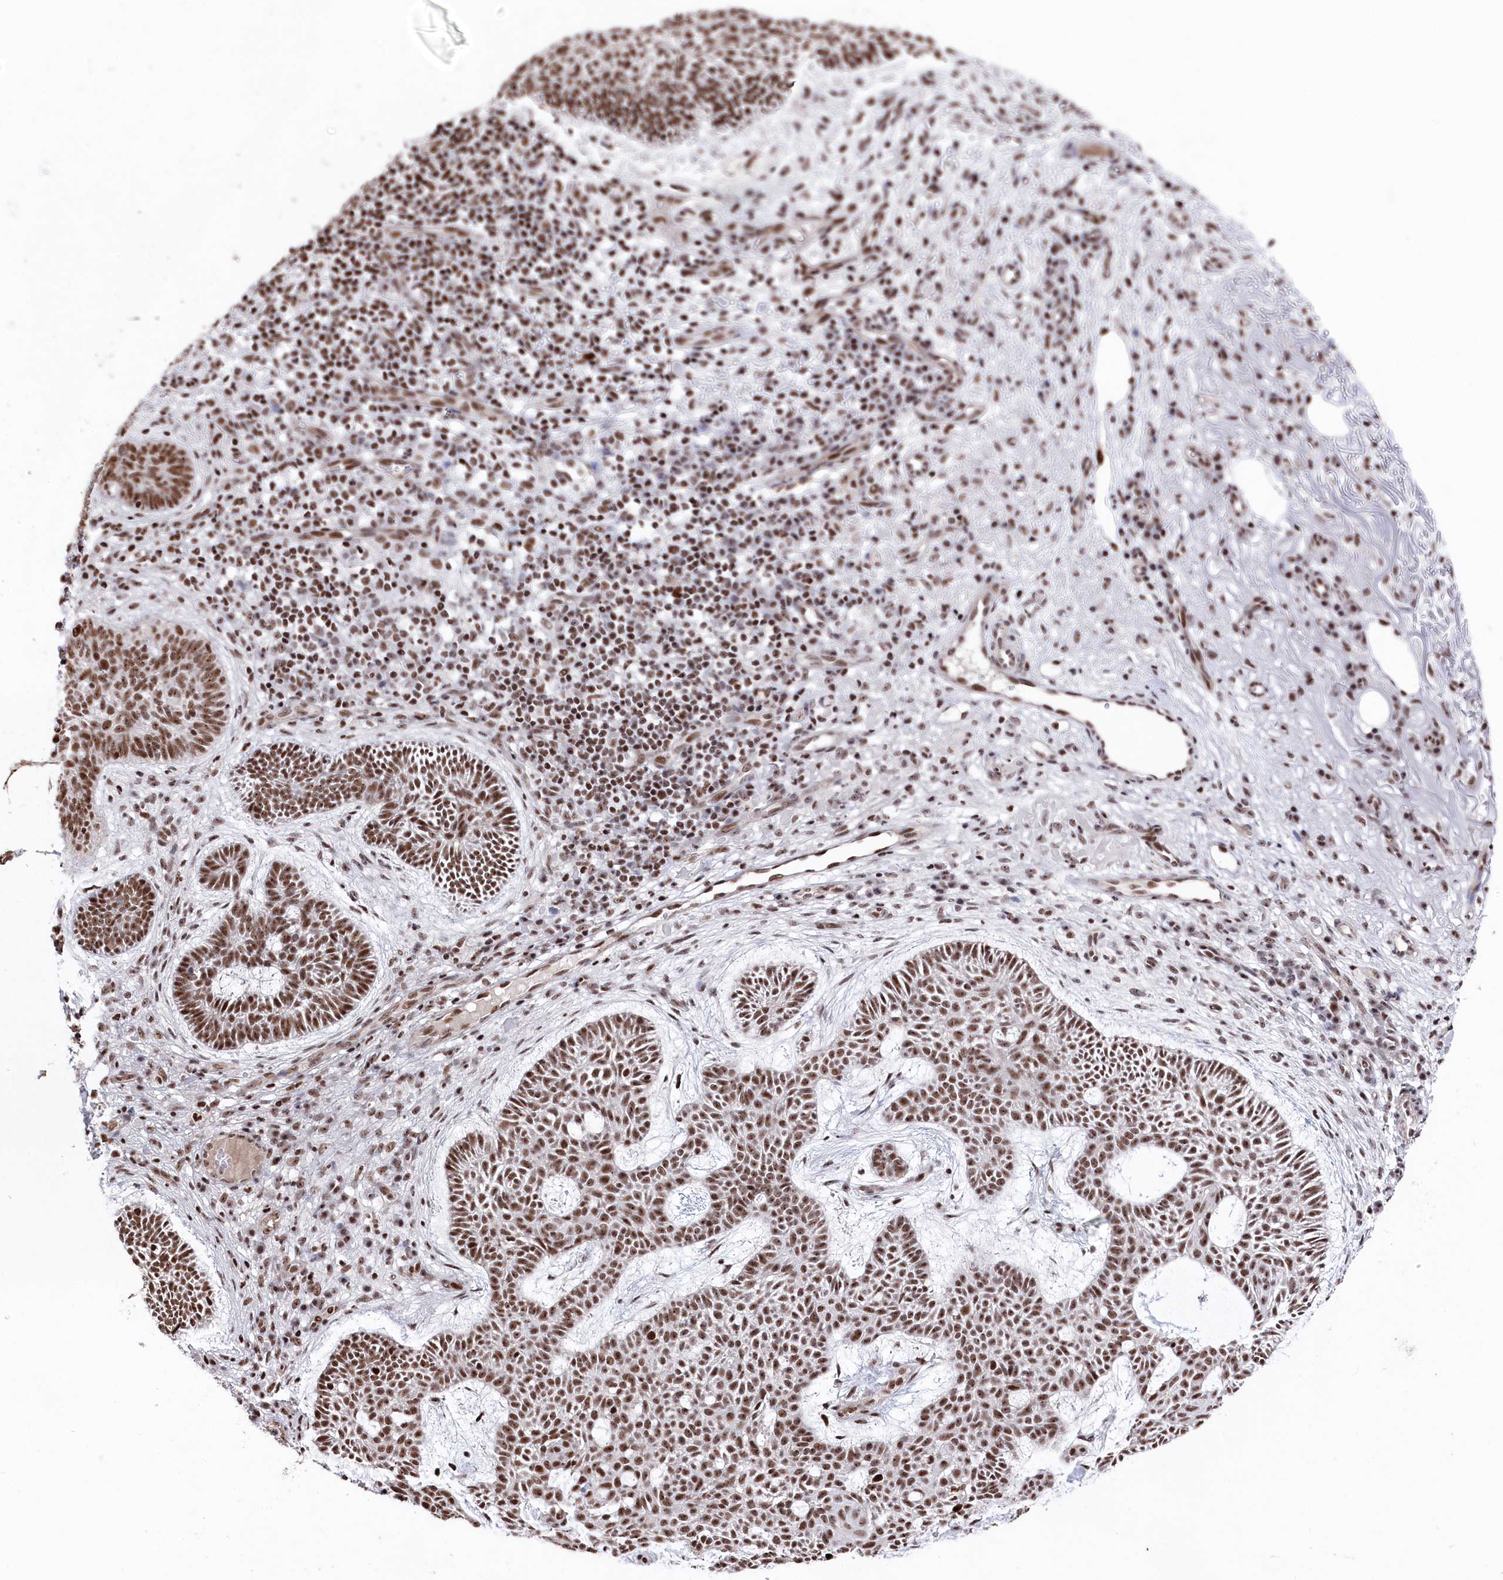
{"staining": {"intensity": "moderate", "quantity": ">75%", "location": "nuclear"}, "tissue": "skin cancer", "cell_type": "Tumor cells", "image_type": "cancer", "snomed": [{"axis": "morphology", "description": "Basal cell carcinoma"}, {"axis": "topography", "description": "Skin"}], "caption": "A photomicrograph of skin basal cell carcinoma stained for a protein exhibits moderate nuclear brown staining in tumor cells.", "gene": "POLR2H", "patient": {"sex": "male", "age": 85}}